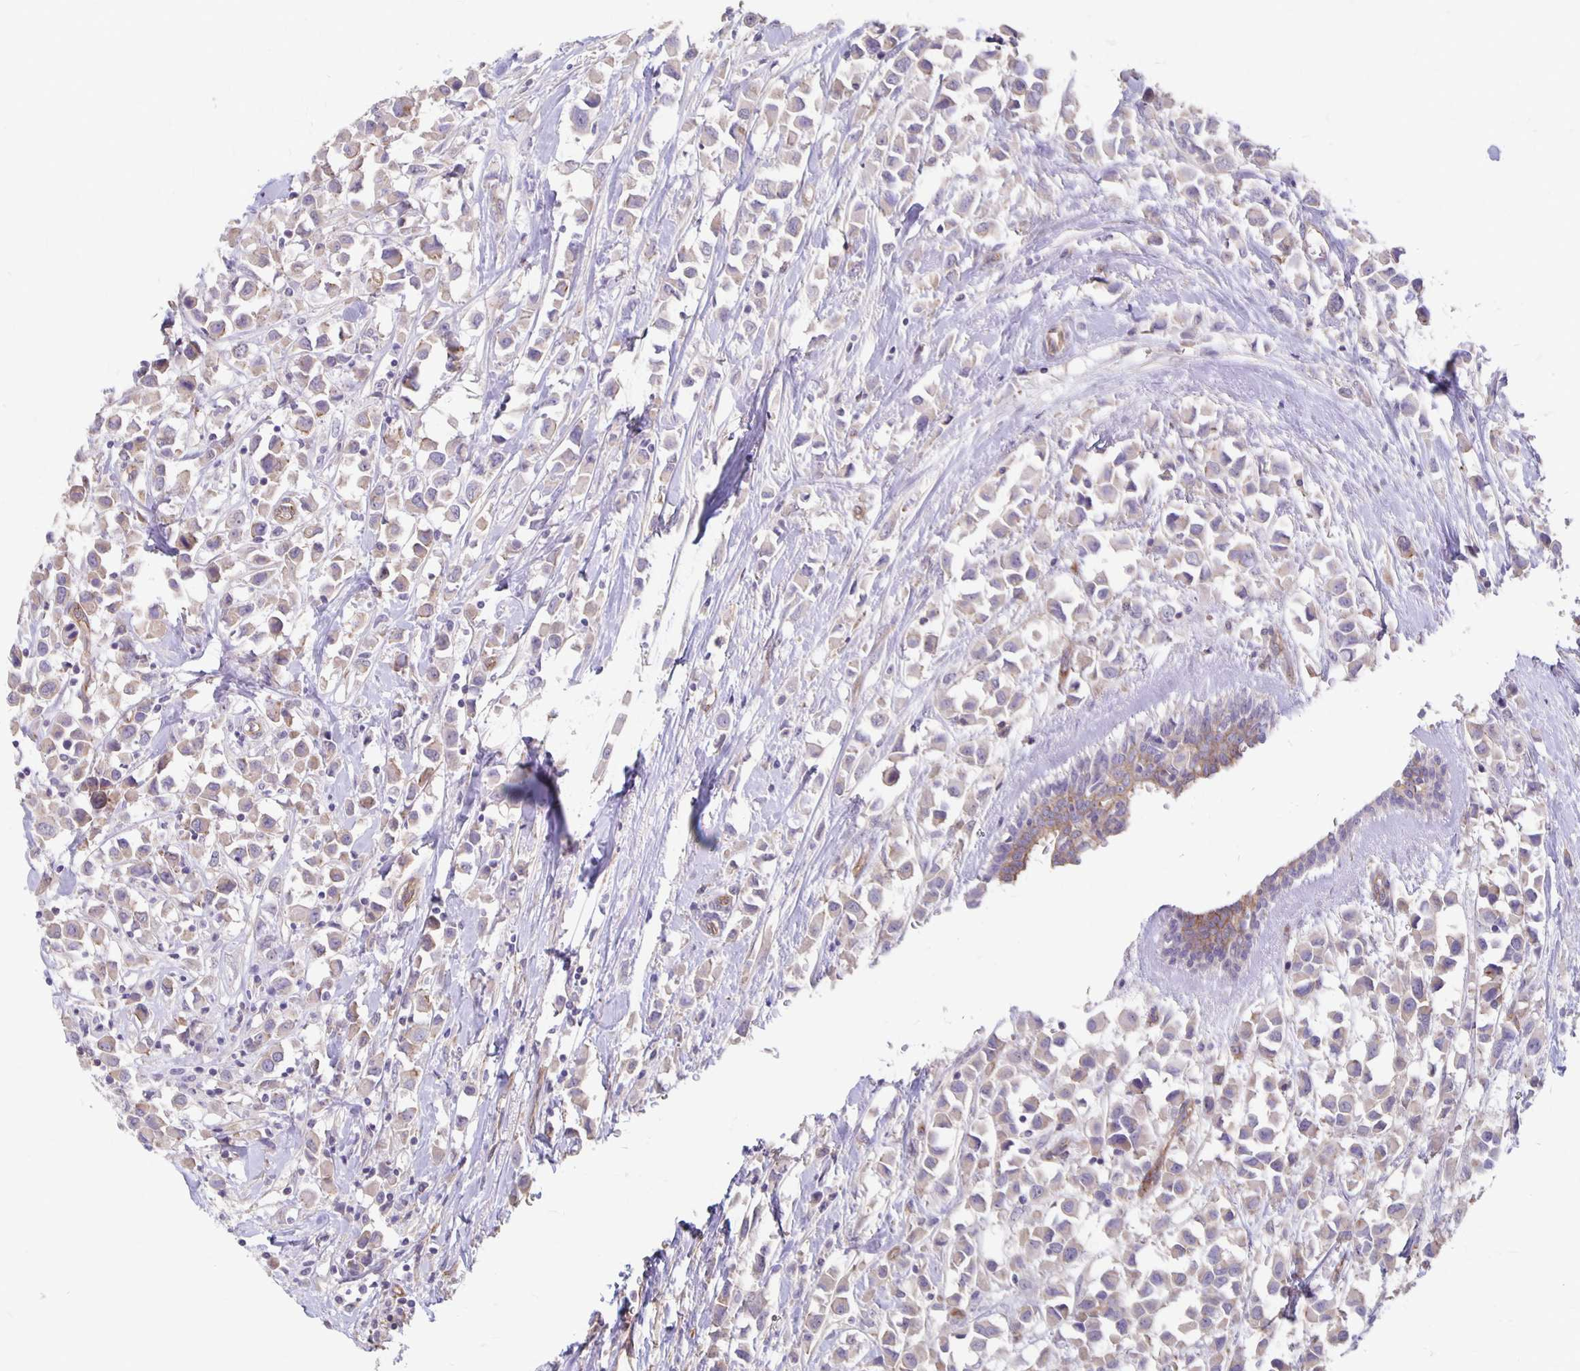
{"staining": {"intensity": "weak", "quantity": ">75%", "location": "cytoplasmic/membranous"}, "tissue": "breast cancer", "cell_type": "Tumor cells", "image_type": "cancer", "snomed": [{"axis": "morphology", "description": "Duct carcinoma"}, {"axis": "topography", "description": "Breast"}], "caption": "Approximately >75% of tumor cells in human breast cancer (infiltrating ductal carcinoma) display weak cytoplasmic/membranous protein expression as visualized by brown immunohistochemical staining.", "gene": "PPP1R3E", "patient": {"sex": "female", "age": 61}}